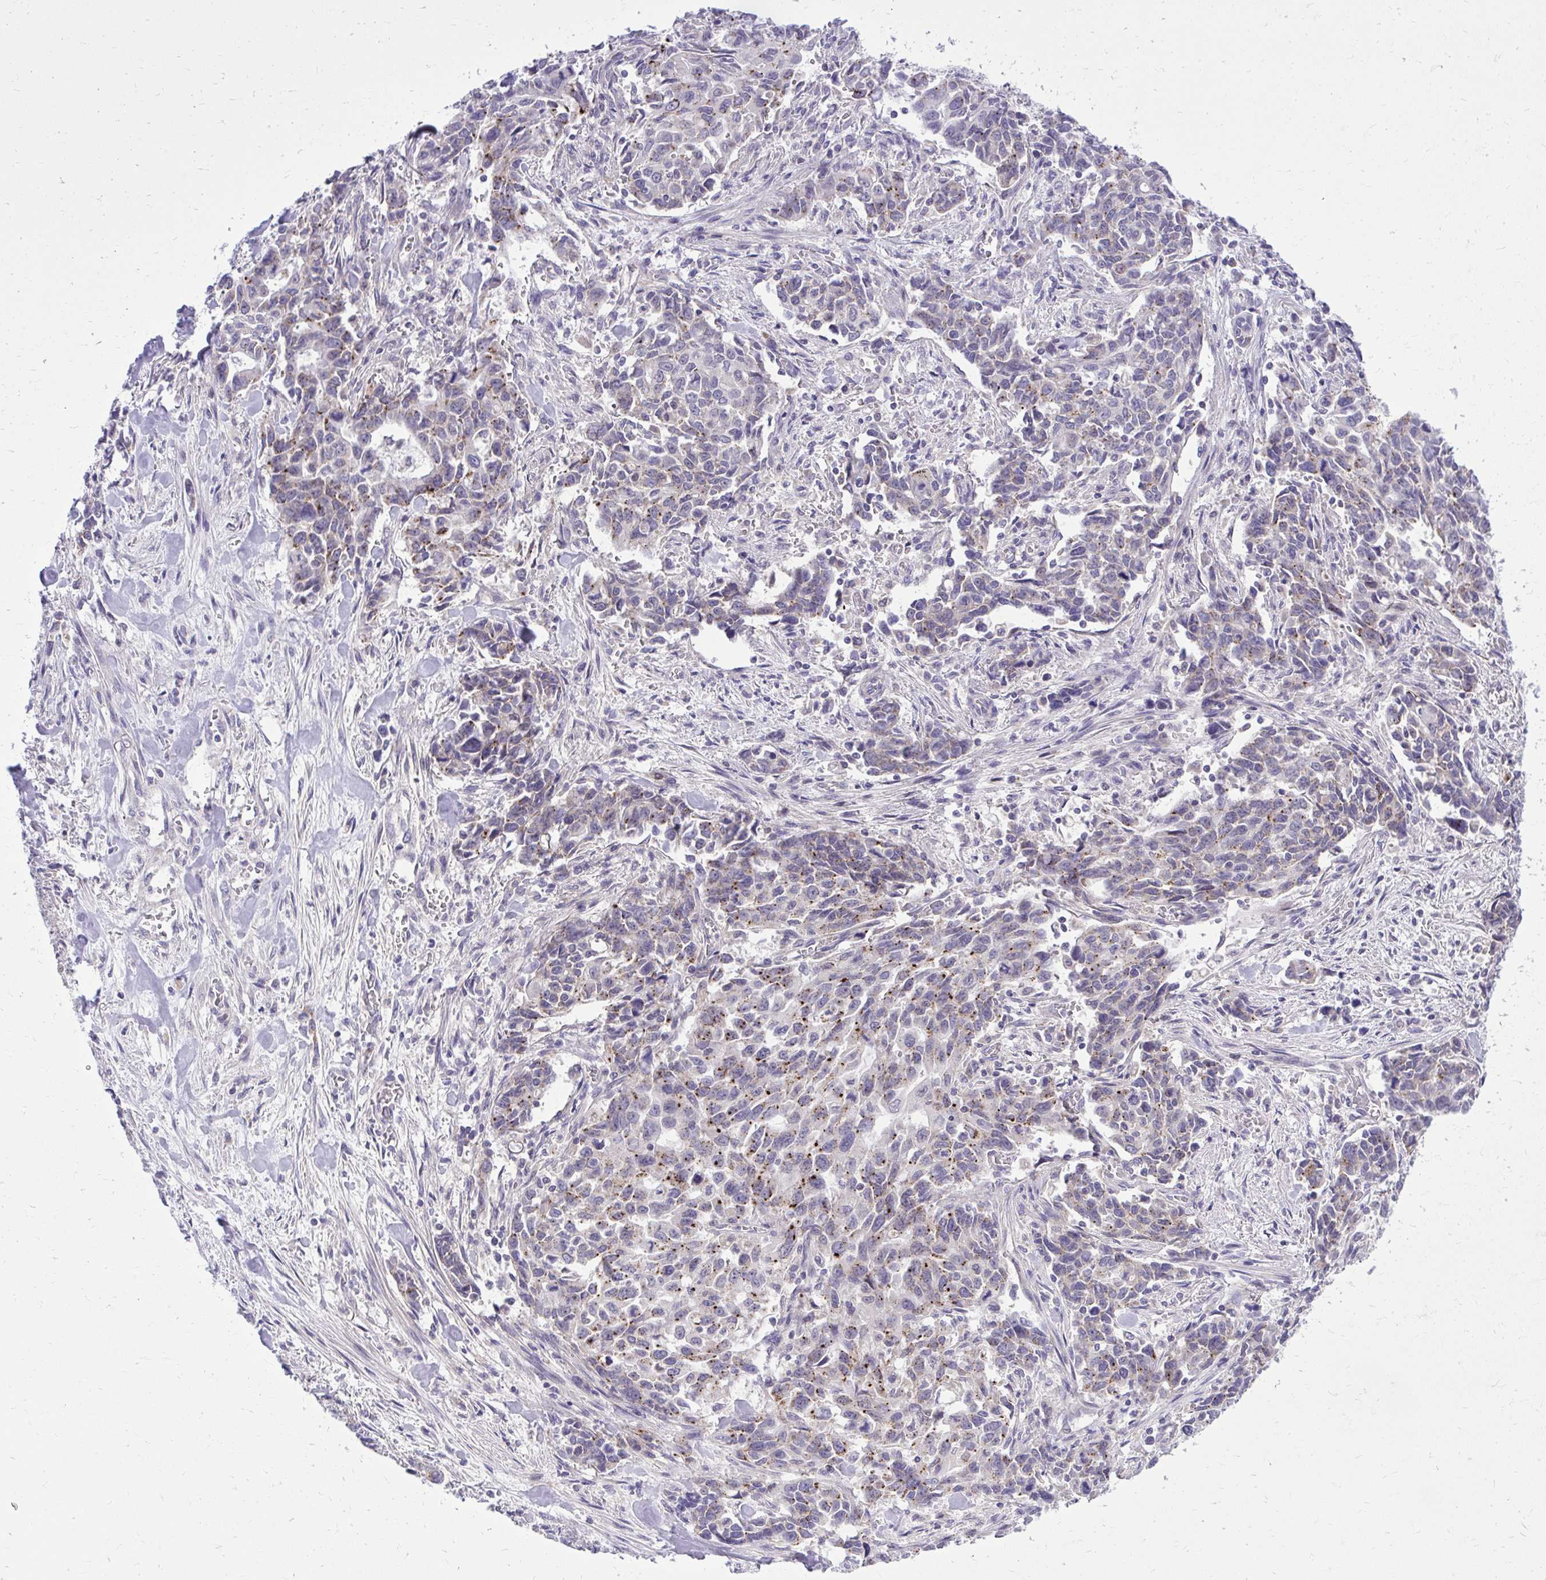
{"staining": {"intensity": "moderate", "quantity": "25%-75%", "location": "cytoplasmic/membranous"}, "tissue": "stomach cancer", "cell_type": "Tumor cells", "image_type": "cancer", "snomed": [{"axis": "morphology", "description": "Adenocarcinoma, NOS"}, {"axis": "topography", "description": "Stomach, upper"}], "caption": "A brown stain shows moderate cytoplasmic/membranous positivity of a protein in stomach adenocarcinoma tumor cells.", "gene": "DPY19L1", "patient": {"sex": "male", "age": 85}}